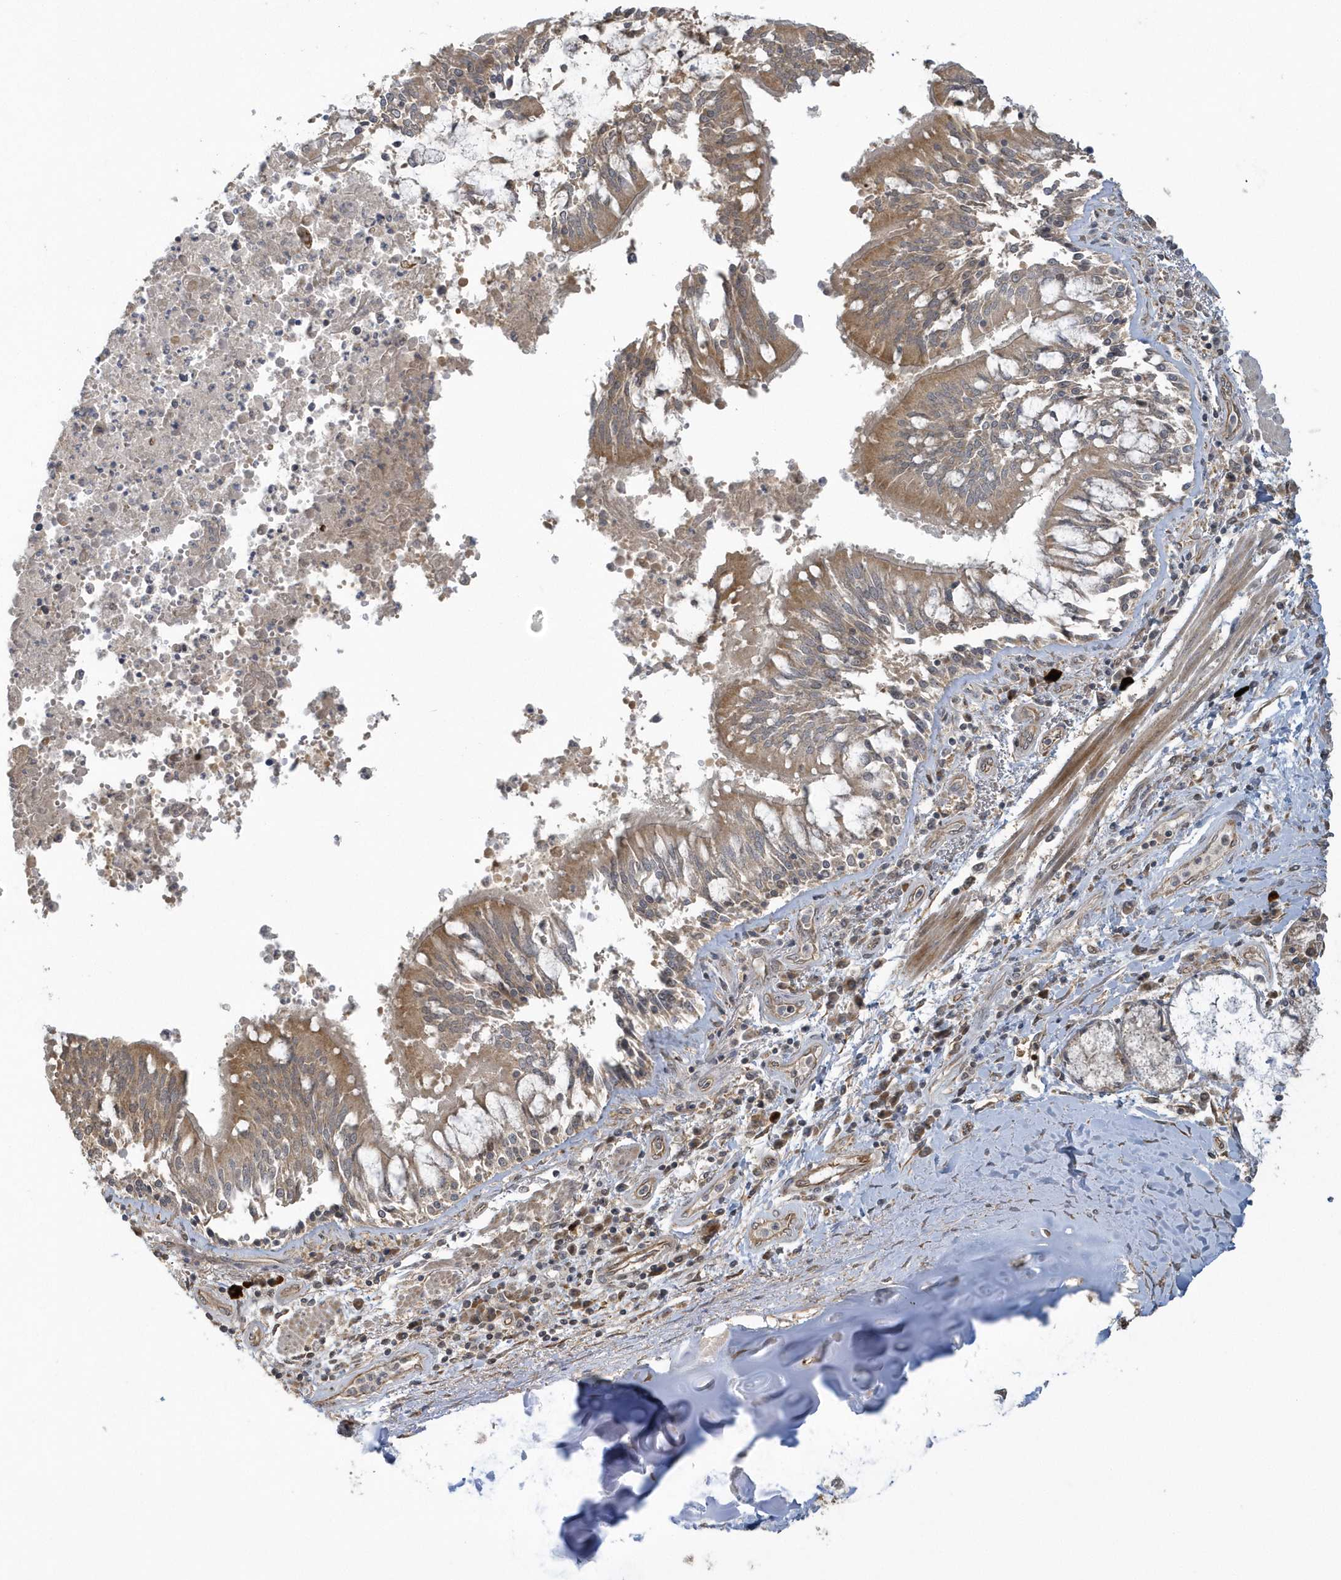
{"staining": {"intensity": "weak", "quantity": ">75%", "location": "cytoplasmic/membranous"}, "tissue": "adipose tissue", "cell_type": "Adipocytes", "image_type": "normal", "snomed": [{"axis": "morphology", "description": "Normal tissue, NOS"}, {"axis": "topography", "description": "Cartilage tissue"}, {"axis": "topography", "description": "Bronchus"}, {"axis": "topography", "description": "Lung"}, {"axis": "topography", "description": "Peripheral nerve tissue"}], "caption": "The immunohistochemical stain labels weak cytoplasmic/membranous staining in adipocytes of unremarkable adipose tissue.", "gene": "THG1L", "patient": {"sex": "female", "age": 49}}